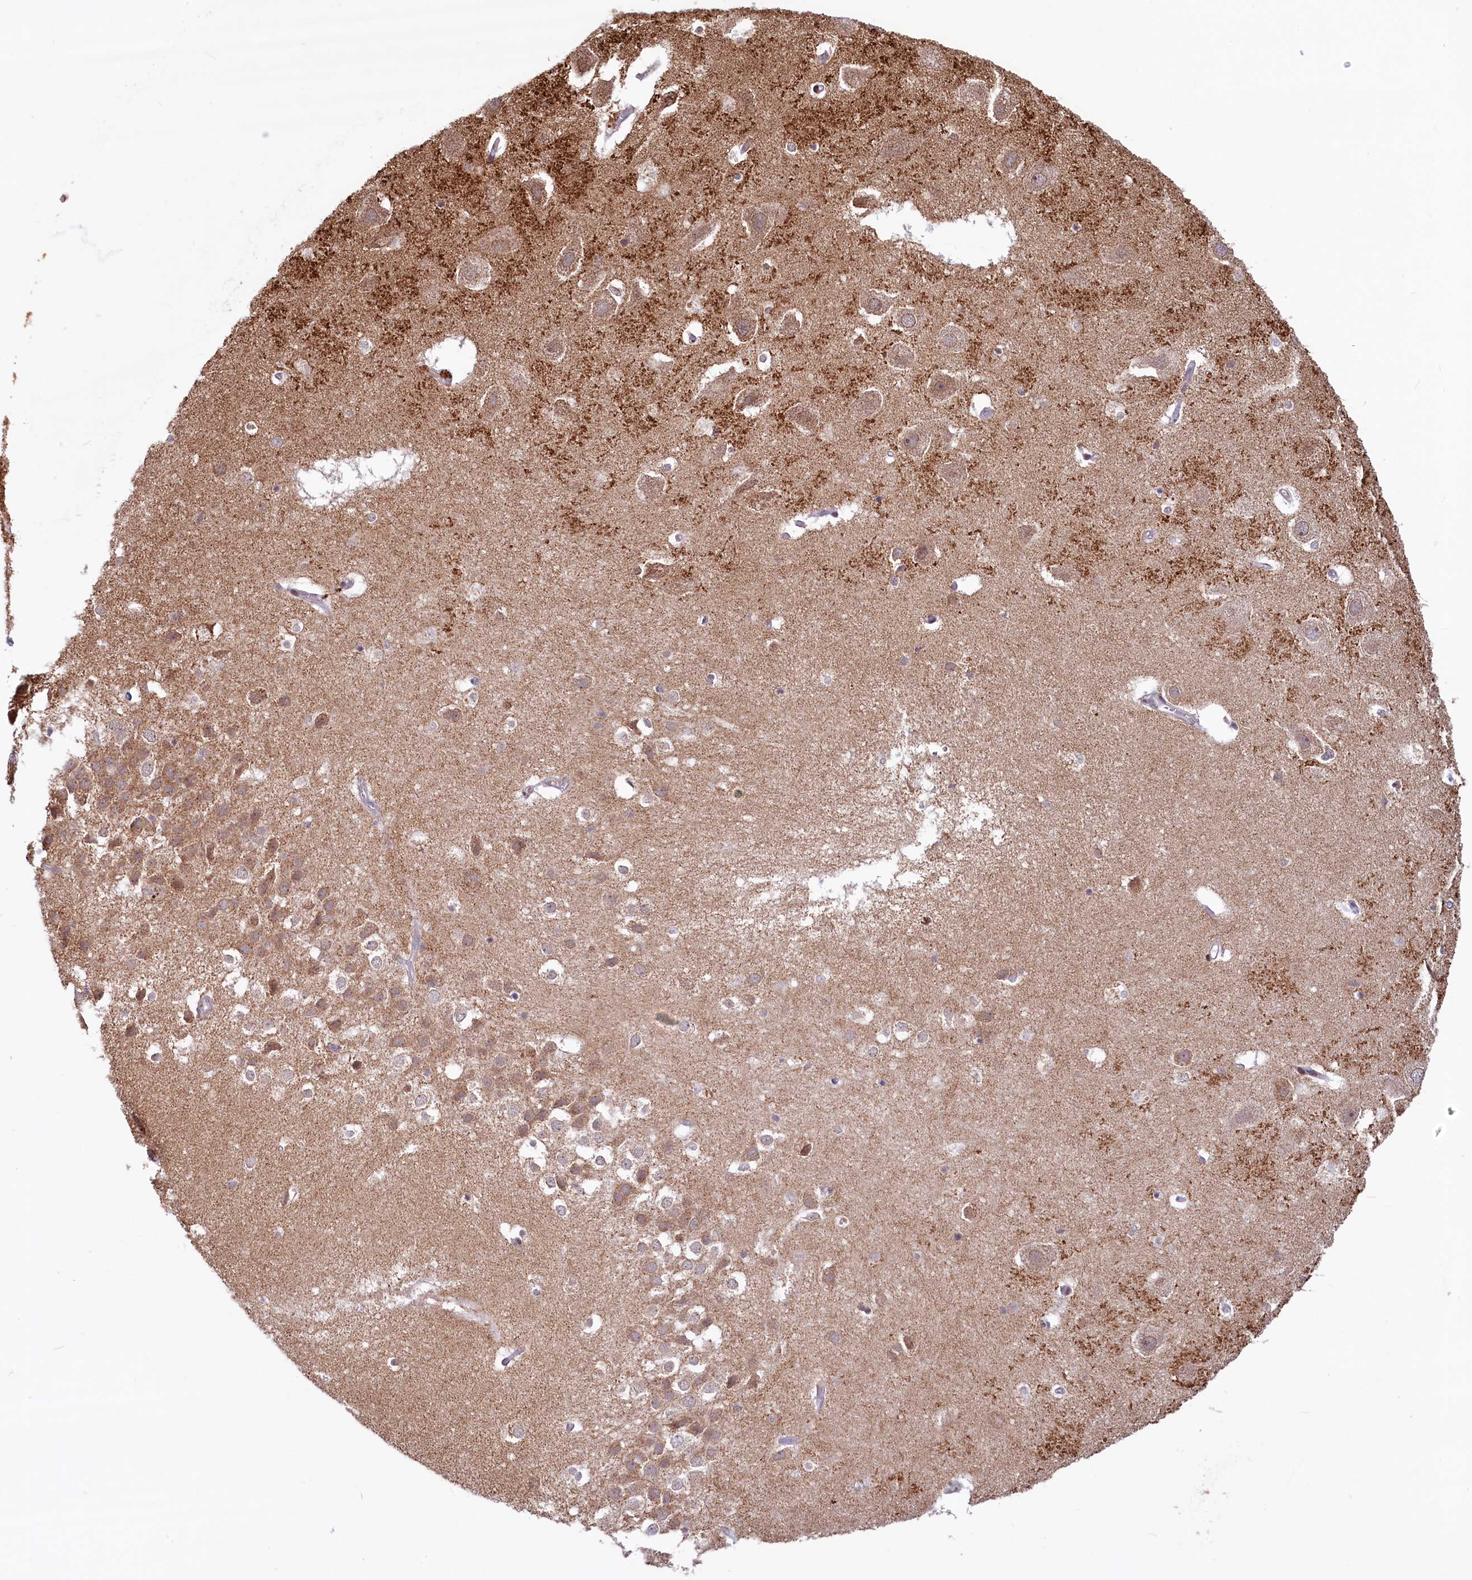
{"staining": {"intensity": "weak", "quantity": "<25%", "location": "cytoplasmic/membranous"}, "tissue": "hippocampus", "cell_type": "Glial cells", "image_type": "normal", "snomed": [{"axis": "morphology", "description": "Normal tissue, NOS"}, {"axis": "topography", "description": "Hippocampus"}], "caption": "High magnification brightfield microscopy of normal hippocampus stained with DAB (3,3'-diaminobenzidine) (brown) and counterstained with hematoxylin (blue): glial cells show no significant positivity. The staining was performed using DAB (3,3'-diaminobenzidine) to visualize the protein expression in brown, while the nuclei were stained in blue with hematoxylin (Magnification: 20x).", "gene": "PHC3", "patient": {"sex": "female", "age": 52}}